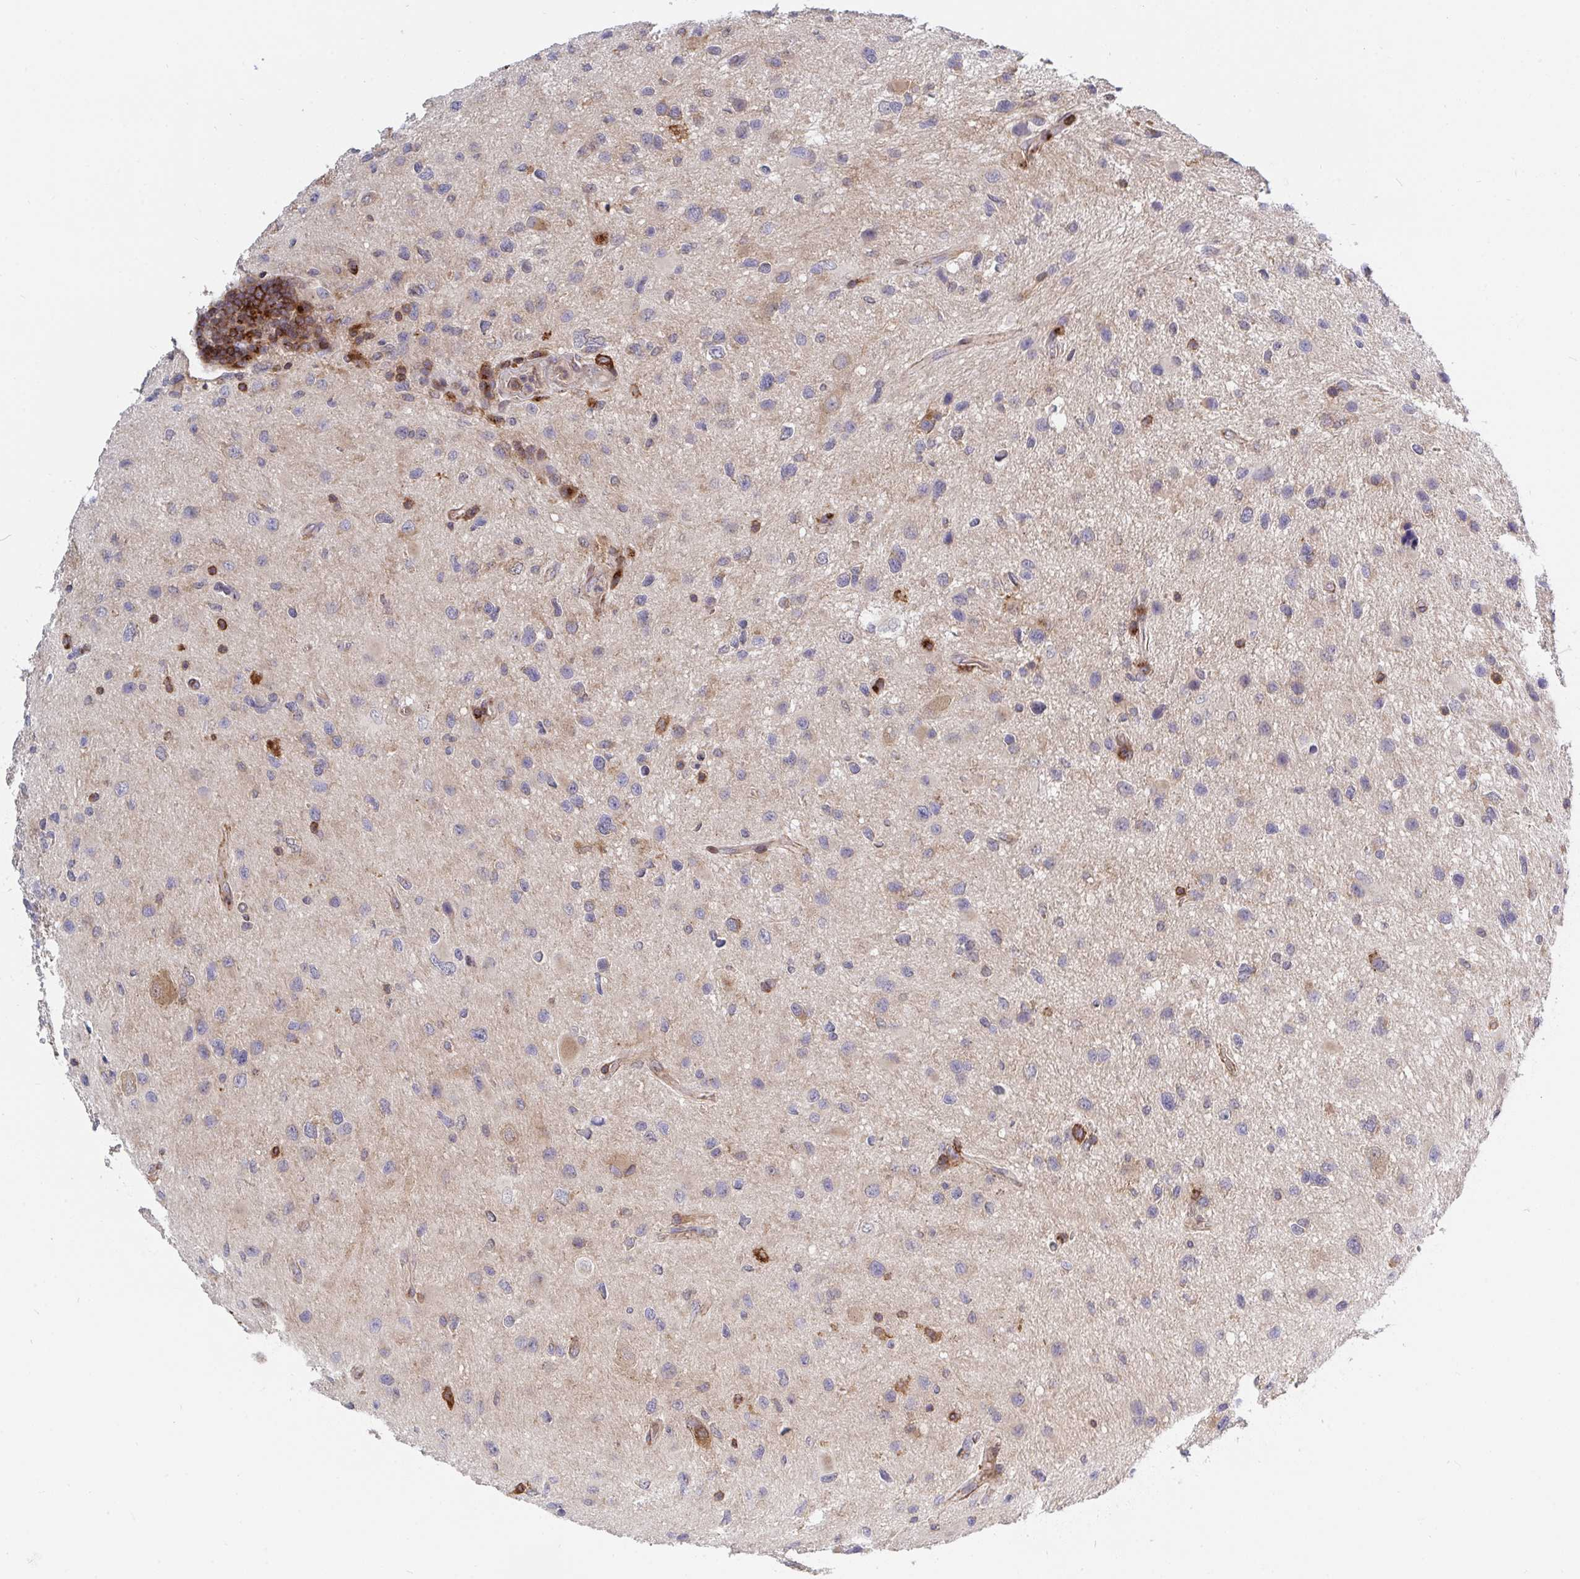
{"staining": {"intensity": "moderate", "quantity": "25%-75%", "location": "cytoplasmic/membranous"}, "tissue": "glioma", "cell_type": "Tumor cells", "image_type": "cancer", "snomed": [{"axis": "morphology", "description": "Glioma, malignant, Low grade"}, {"axis": "topography", "description": "Brain"}], "caption": "Malignant low-grade glioma stained with DAB immunohistochemistry (IHC) exhibits medium levels of moderate cytoplasmic/membranous staining in approximately 25%-75% of tumor cells.", "gene": "FRMD3", "patient": {"sex": "female", "age": 32}}